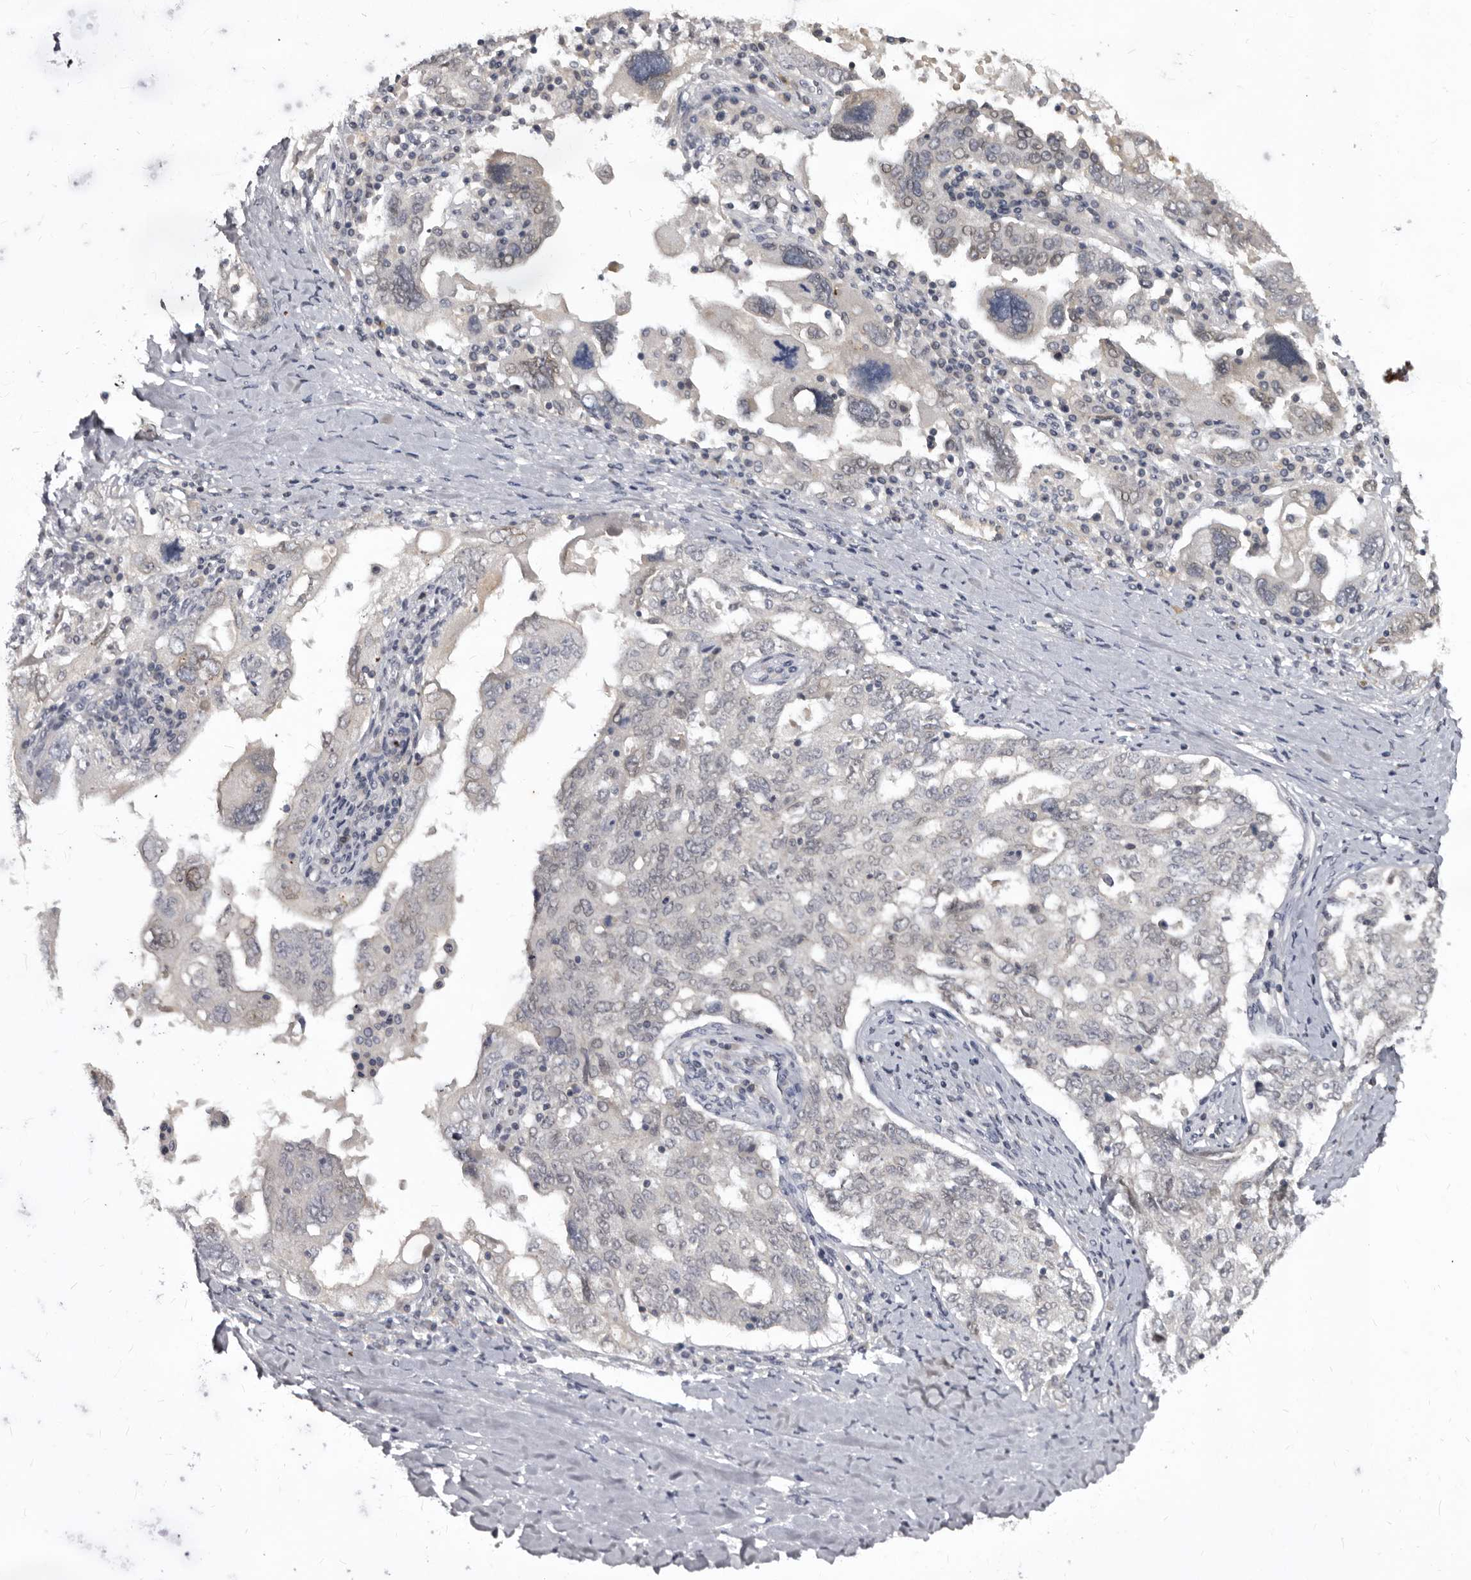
{"staining": {"intensity": "negative", "quantity": "none", "location": "none"}, "tissue": "ovarian cancer", "cell_type": "Tumor cells", "image_type": "cancer", "snomed": [{"axis": "morphology", "description": "Carcinoma, endometroid"}, {"axis": "topography", "description": "Ovary"}], "caption": "High magnification brightfield microscopy of ovarian cancer stained with DAB (3,3'-diaminobenzidine) (brown) and counterstained with hematoxylin (blue): tumor cells show no significant positivity. (DAB (3,3'-diaminobenzidine) IHC with hematoxylin counter stain).", "gene": "SULT1E1", "patient": {"sex": "female", "age": 62}}